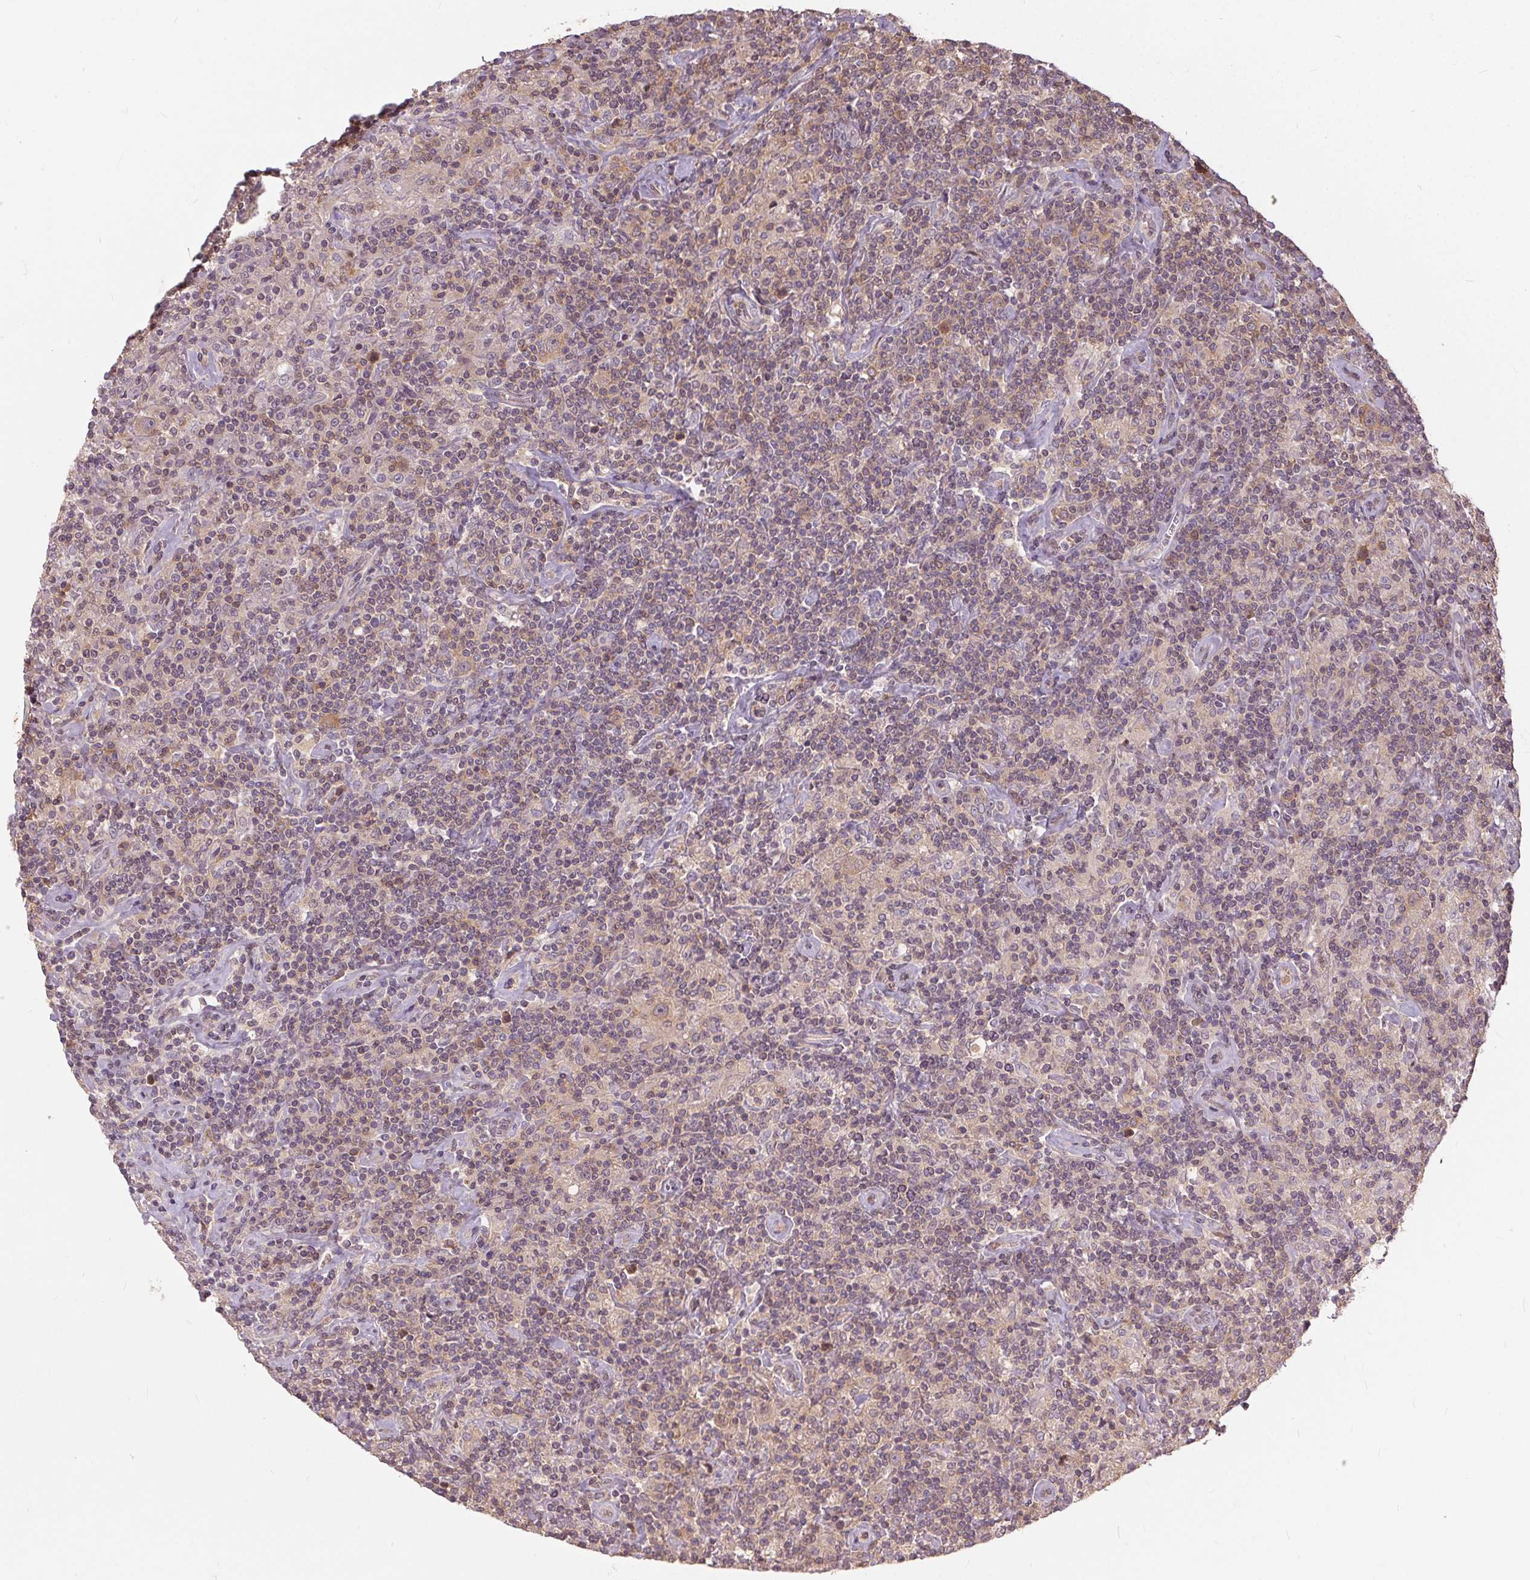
{"staining": {"intensity": "weak", "quantity": "<25%", "location": "cytoplasmic/membranous"}, "tissue": "lymphoma", "cell_type": "Tumor cells", "image_type": "cancer", "snomed": [{"axis": "morphology", "description": "Hodgkin's disease, NOS"}, {"axis": "topography", "description": "Lymph node"}], "caption": "An image of Hodgkin's disease stained for a protein shows no brown staining in tumor cells.", "gene": "BLMH", "patient": {"sex": "male", "age": 70}}